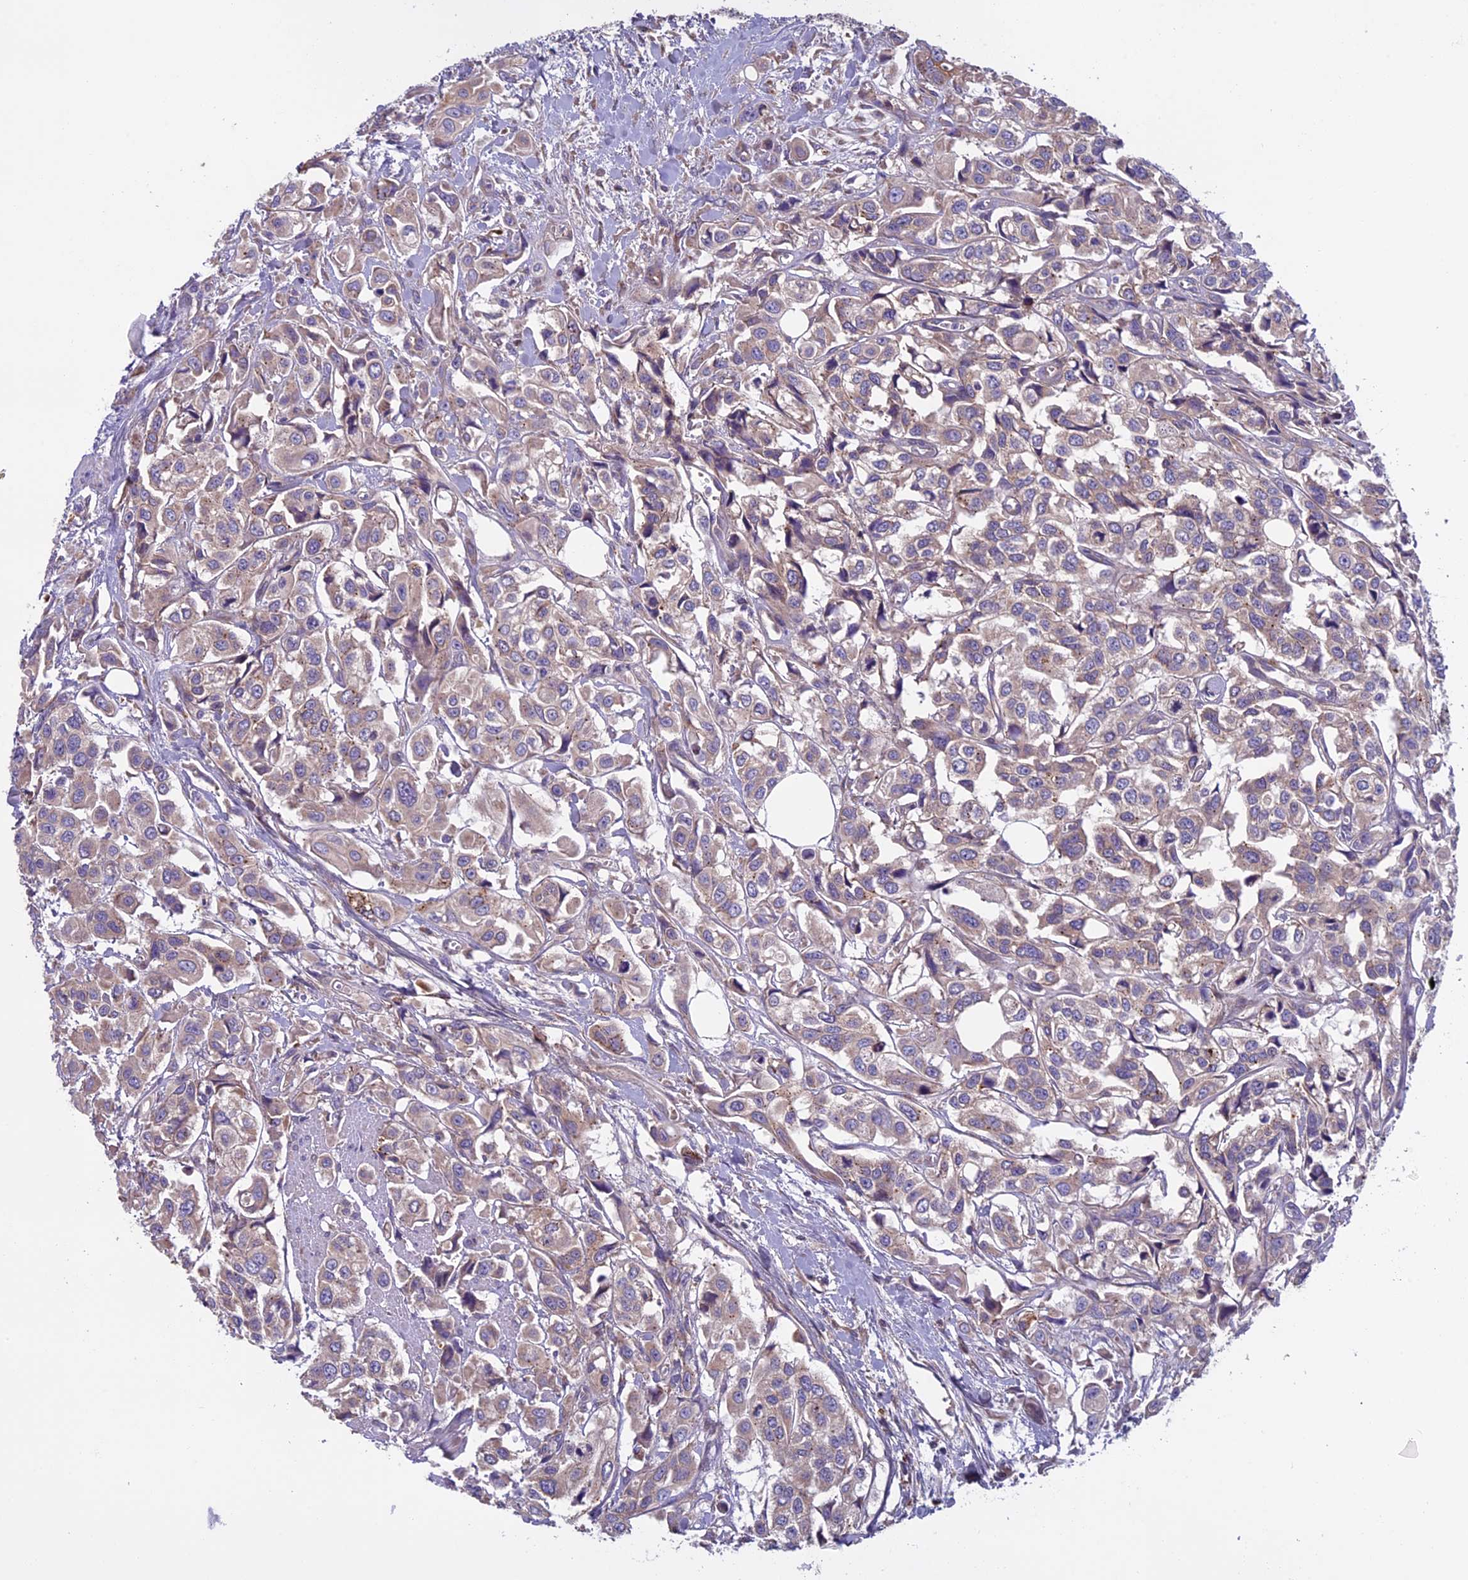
{"staining": {"intensity": "weak", "quantity": ">75%", "location": "cytoplasmic/membranous"}, "tissue": "urothelial cancer", "cell_type": "Tumor cells", "image_type": "cancer", "snomed": [{"axis": "morphology", "description": "Urothelial carcinoma, High grade"}, {"axis": "topography", "description": "Urinary bladder"}], "caption": "The micrograph demonstrates a brown stain indicating the presence of a protein in the cytoplasmic/membranous of tumor cells in urothelial cancer.", "gene": "DCTN5", "patient": {"sex": "male", "age": 67}}